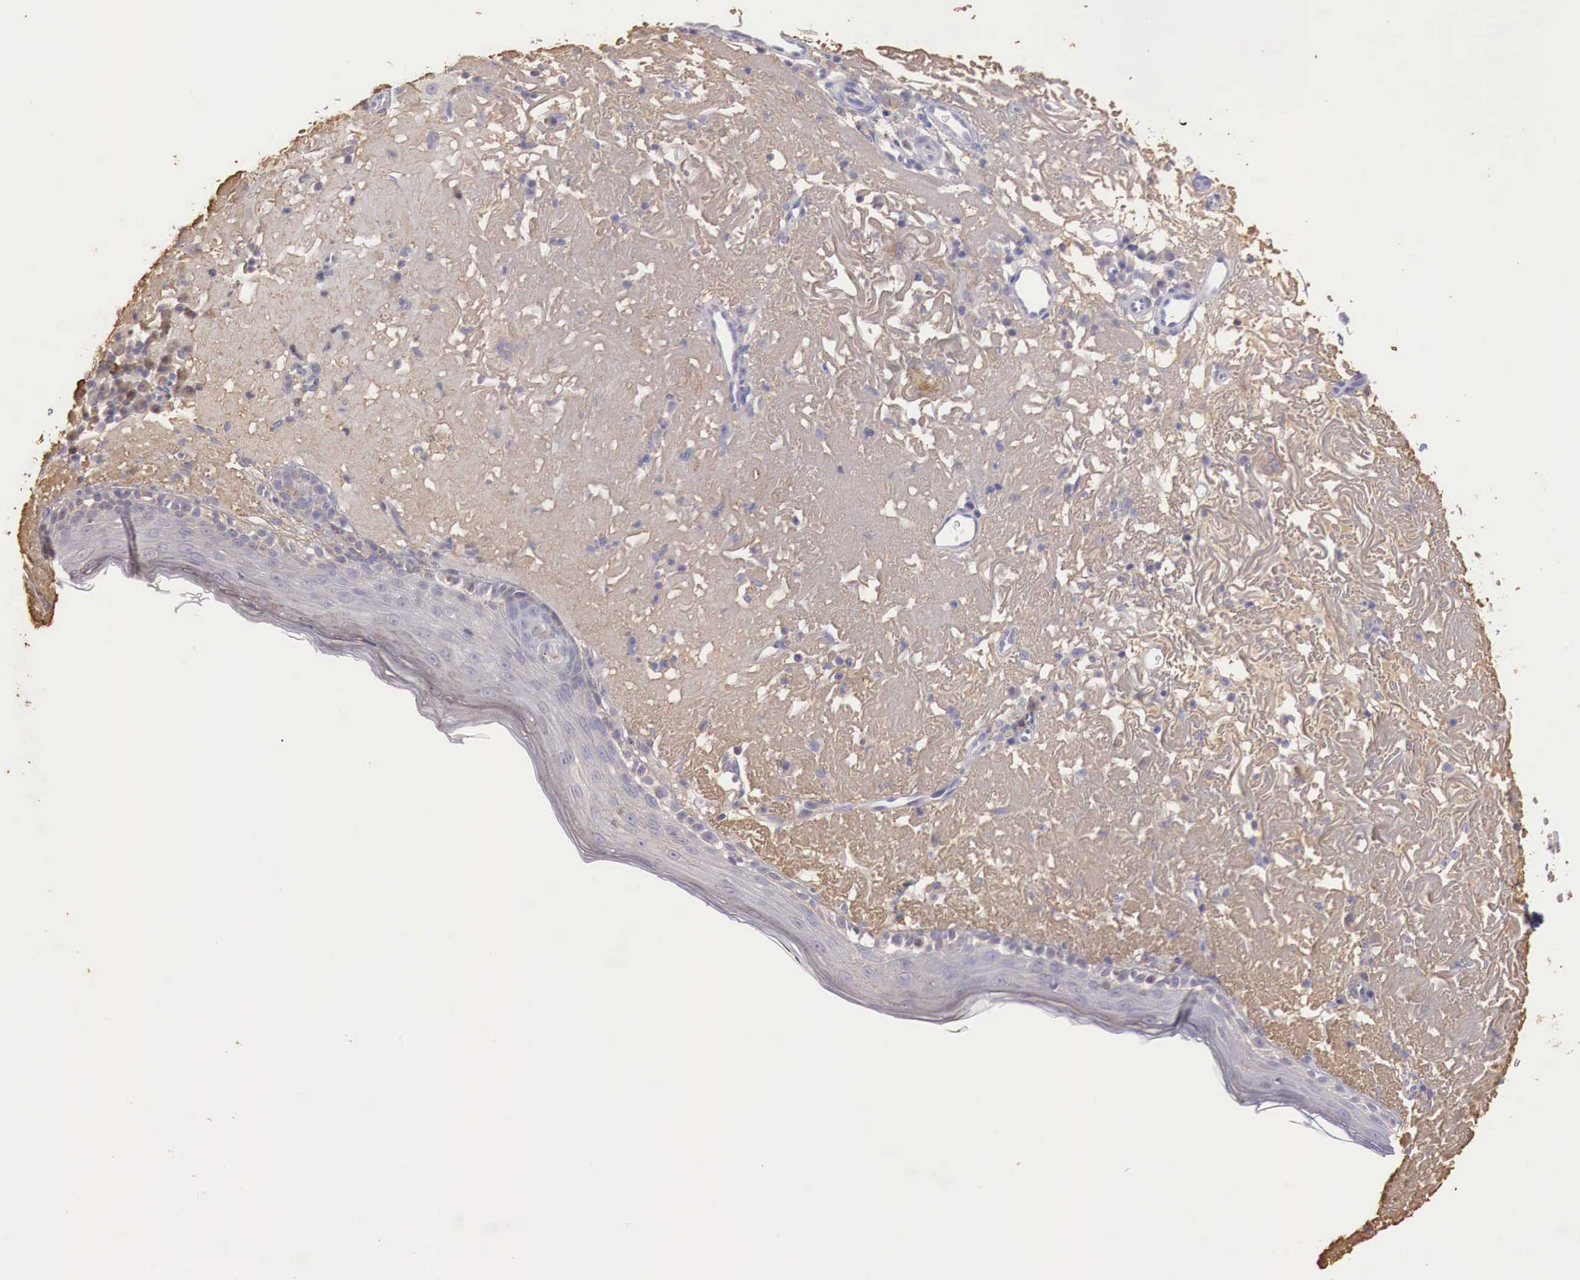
{"staining": {"intensity": "negative", "quantity": "none", "location": "none"}, "tissue": "skin", "cell_type": "Fibroblasts", "image_type": "normal", "snomed": [{"axis": "morphology", "description": "Normal tissue, NOS"}, {"axis": "topography", "description": "Skin"}], "caption": "This is a micrograph of IHC staining of unremarkable skin, which shows no staining in fibroblasts.", "gene": "XPNPEP2", "patient": {"sex": "female", "age": 90}}